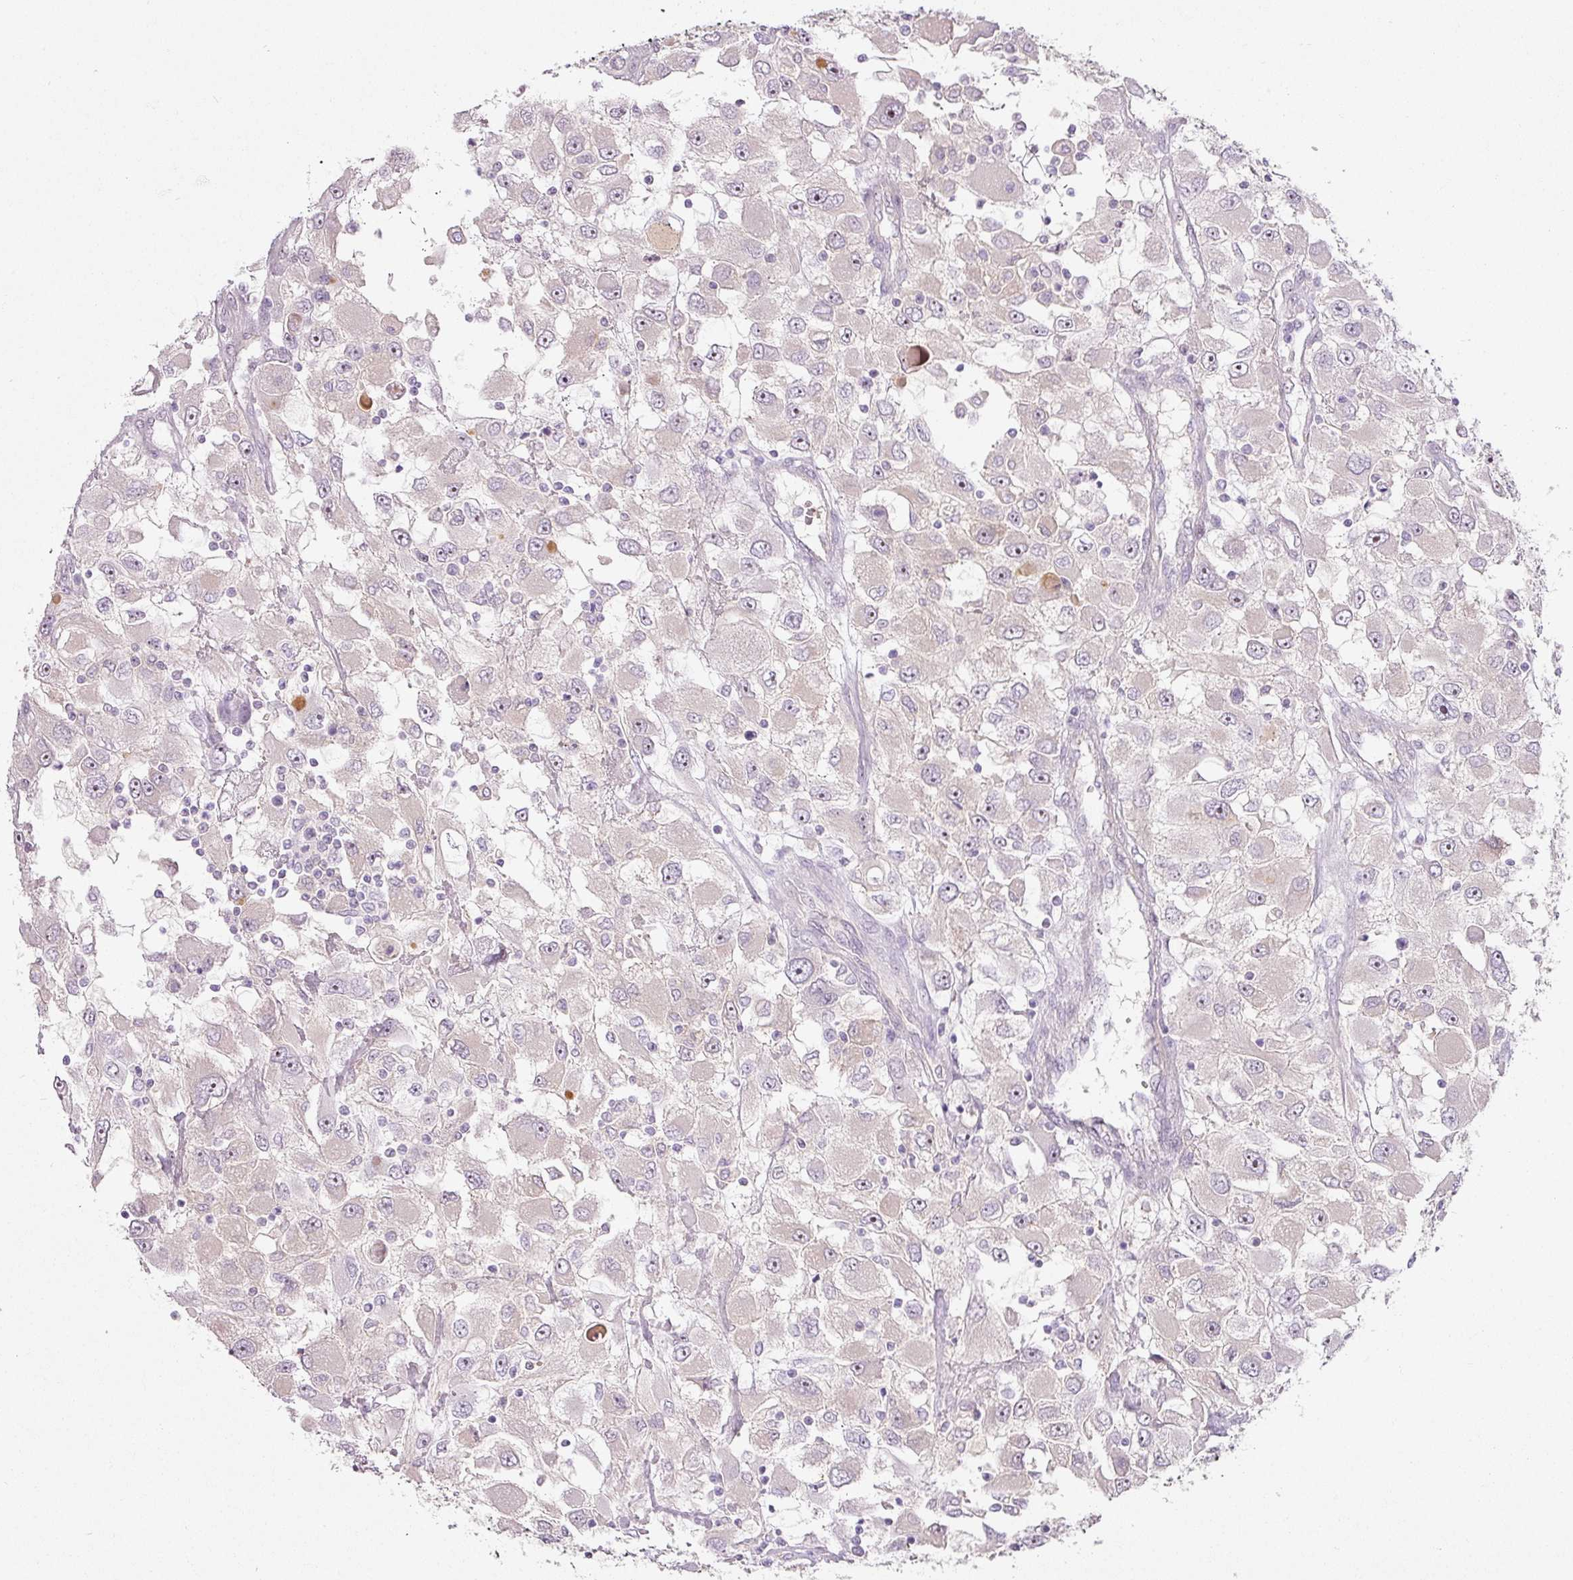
{"staining": {"intensity": "negative", "quantity": "none", "location": "none"}, "tissue": "renal cancer", "cell_type": "Tumor cells", "image_type": "cancer", "snomed": [{"axis": "morphology", "description": "Adenocarcinoma, NOS"}, {"axis": "topography", "description": "Kidney"}], "caption": "High magnification brightfield microscopy of renal cancer (adenocarcinoma) stained with DAB (3,3'-diaminobenzidine) (brown) and counterstained with hematoxylin (blue): tumor cells show no significant expression.", "gene": "TMEM37", "patient": {"sex": "female", "age": 52}}